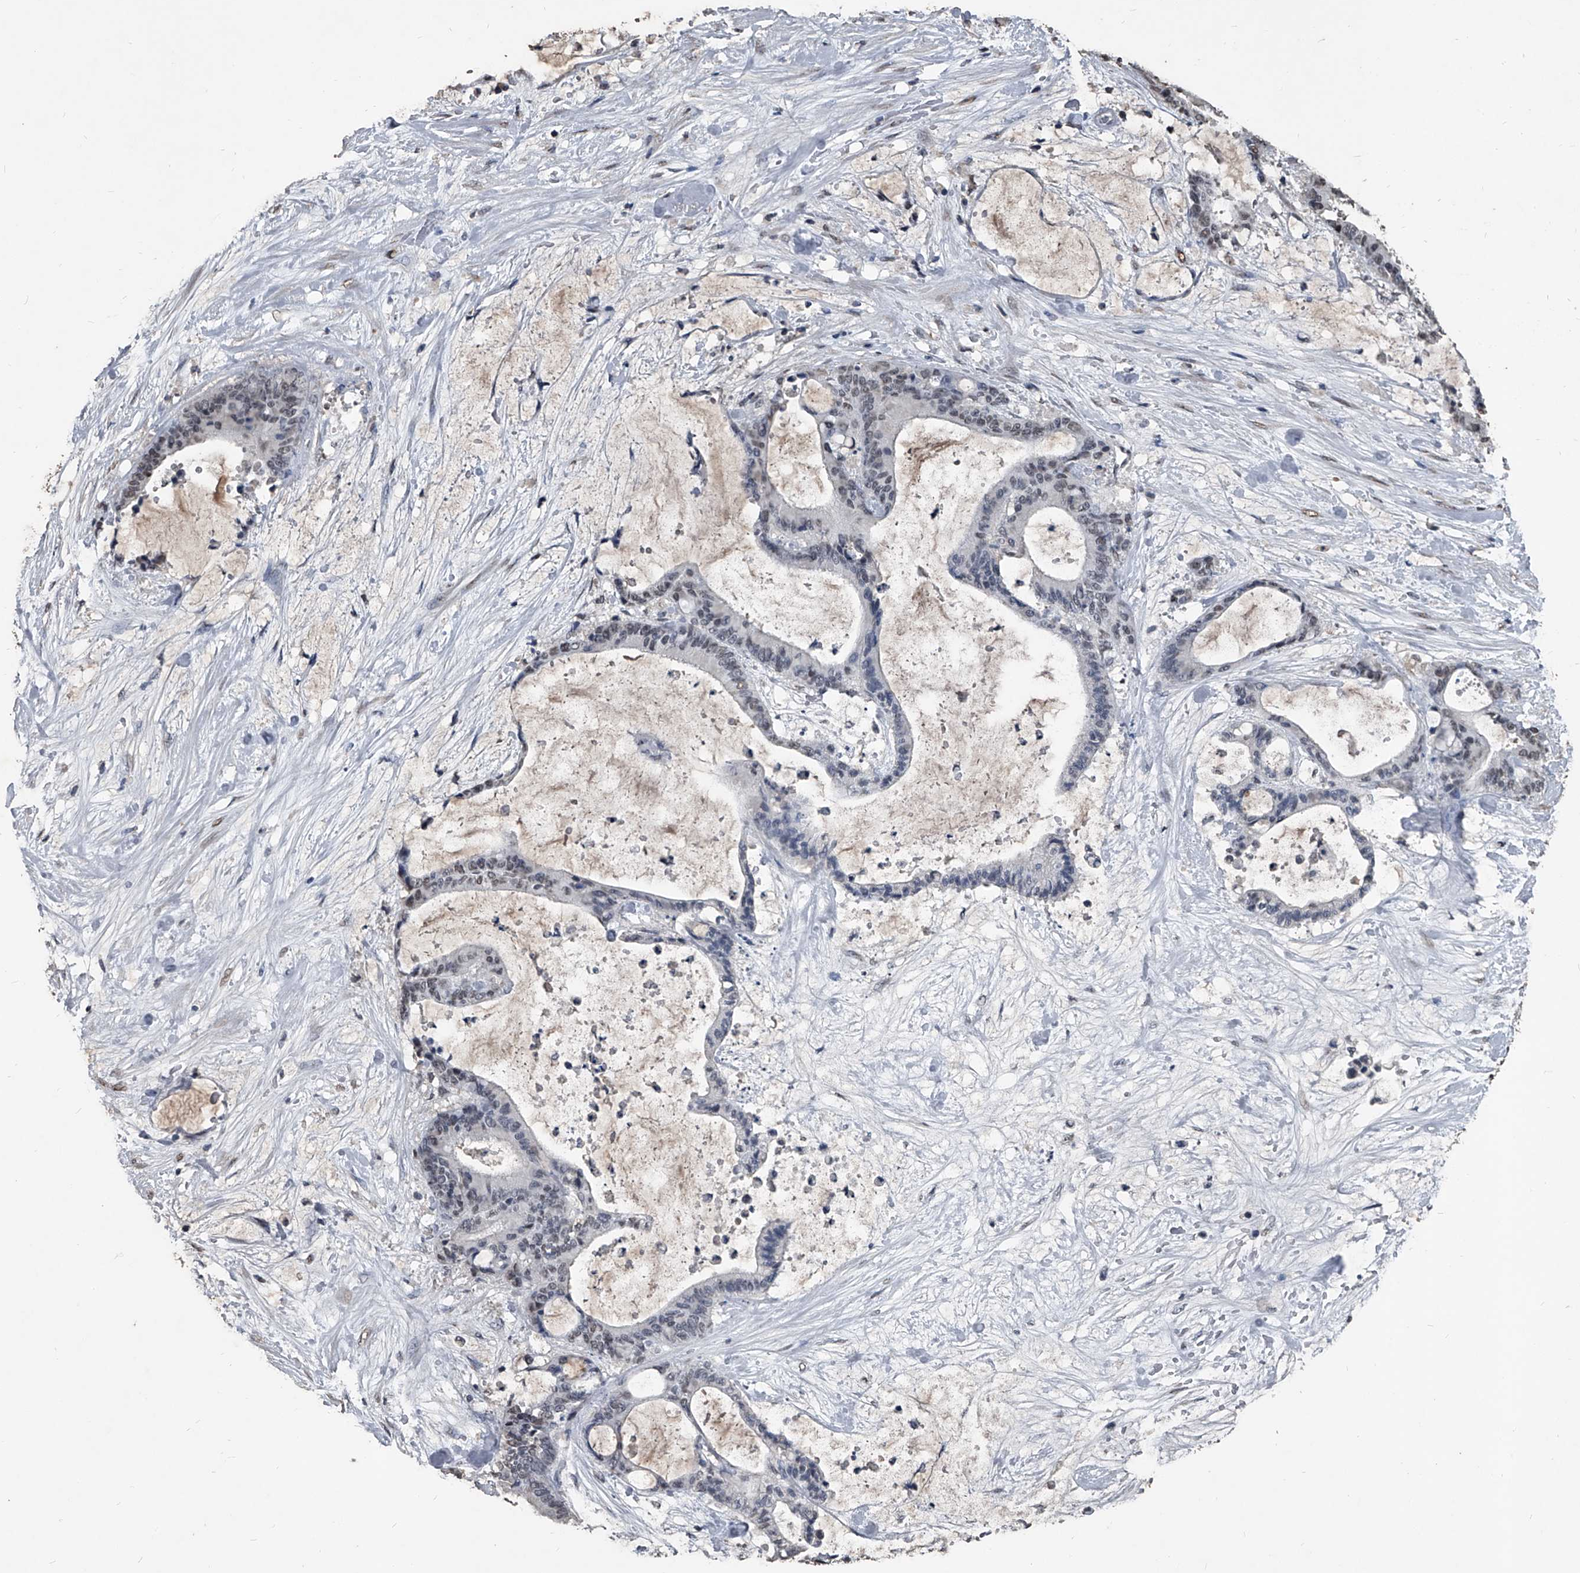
{"staining": {"intensity": "weak", "quantity": "<25%", "location": "nuclear"}, "tissue": "liver cancer", "cell_type": "Tumor cells", "image_type": "cancer", "snomed": [{"axis": "morphology", "description": "Cholangiocarcinoma"}, {"axis": "topography", "description": "Liver"}], "caption": "There is no significant positivity in tumor cells of liver cancer (cholangiocarcinoma).", "gene": "MATR3", "patient": {"sex": "female", "age": 73}}